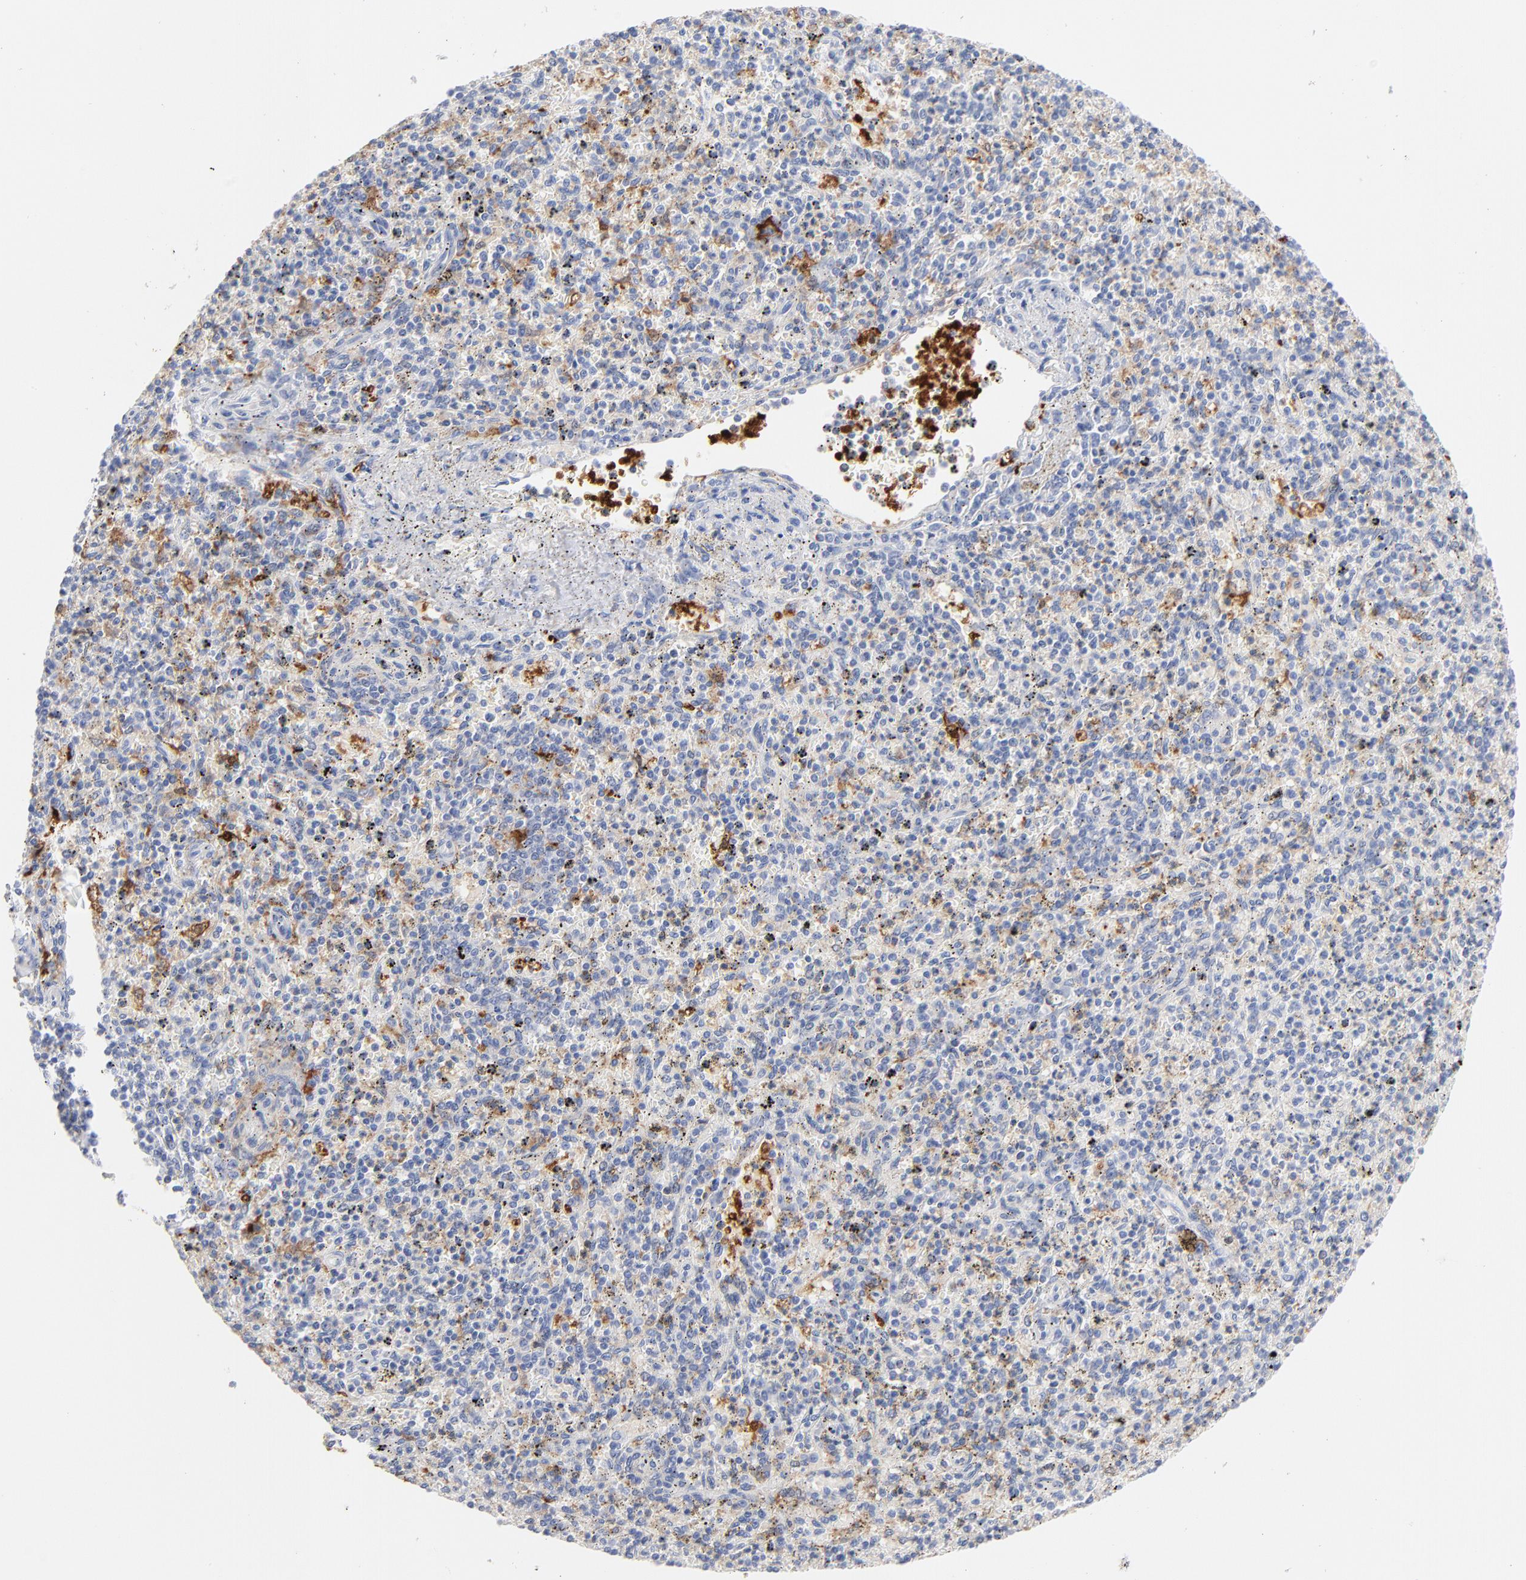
{"staining": {"intensity": "negative", "quantity": "none", "location": "none"}, "tissue": "spleen", "cell_type": "Cells in red pulp", "image_type": "normal", "snomed": [{"axis": "morphology", "description": "Normal tissue, NOS"}, {"axis": "topography", "description": "Spleen"}], "caption": "DAB (3,3'-diaminobenzidine) immunohistochemical staining of normal spleen reveals no significant staining in cells in red pulp.", "gene": "IFIT2", "patient": {"sex": "male", "age": 72}}